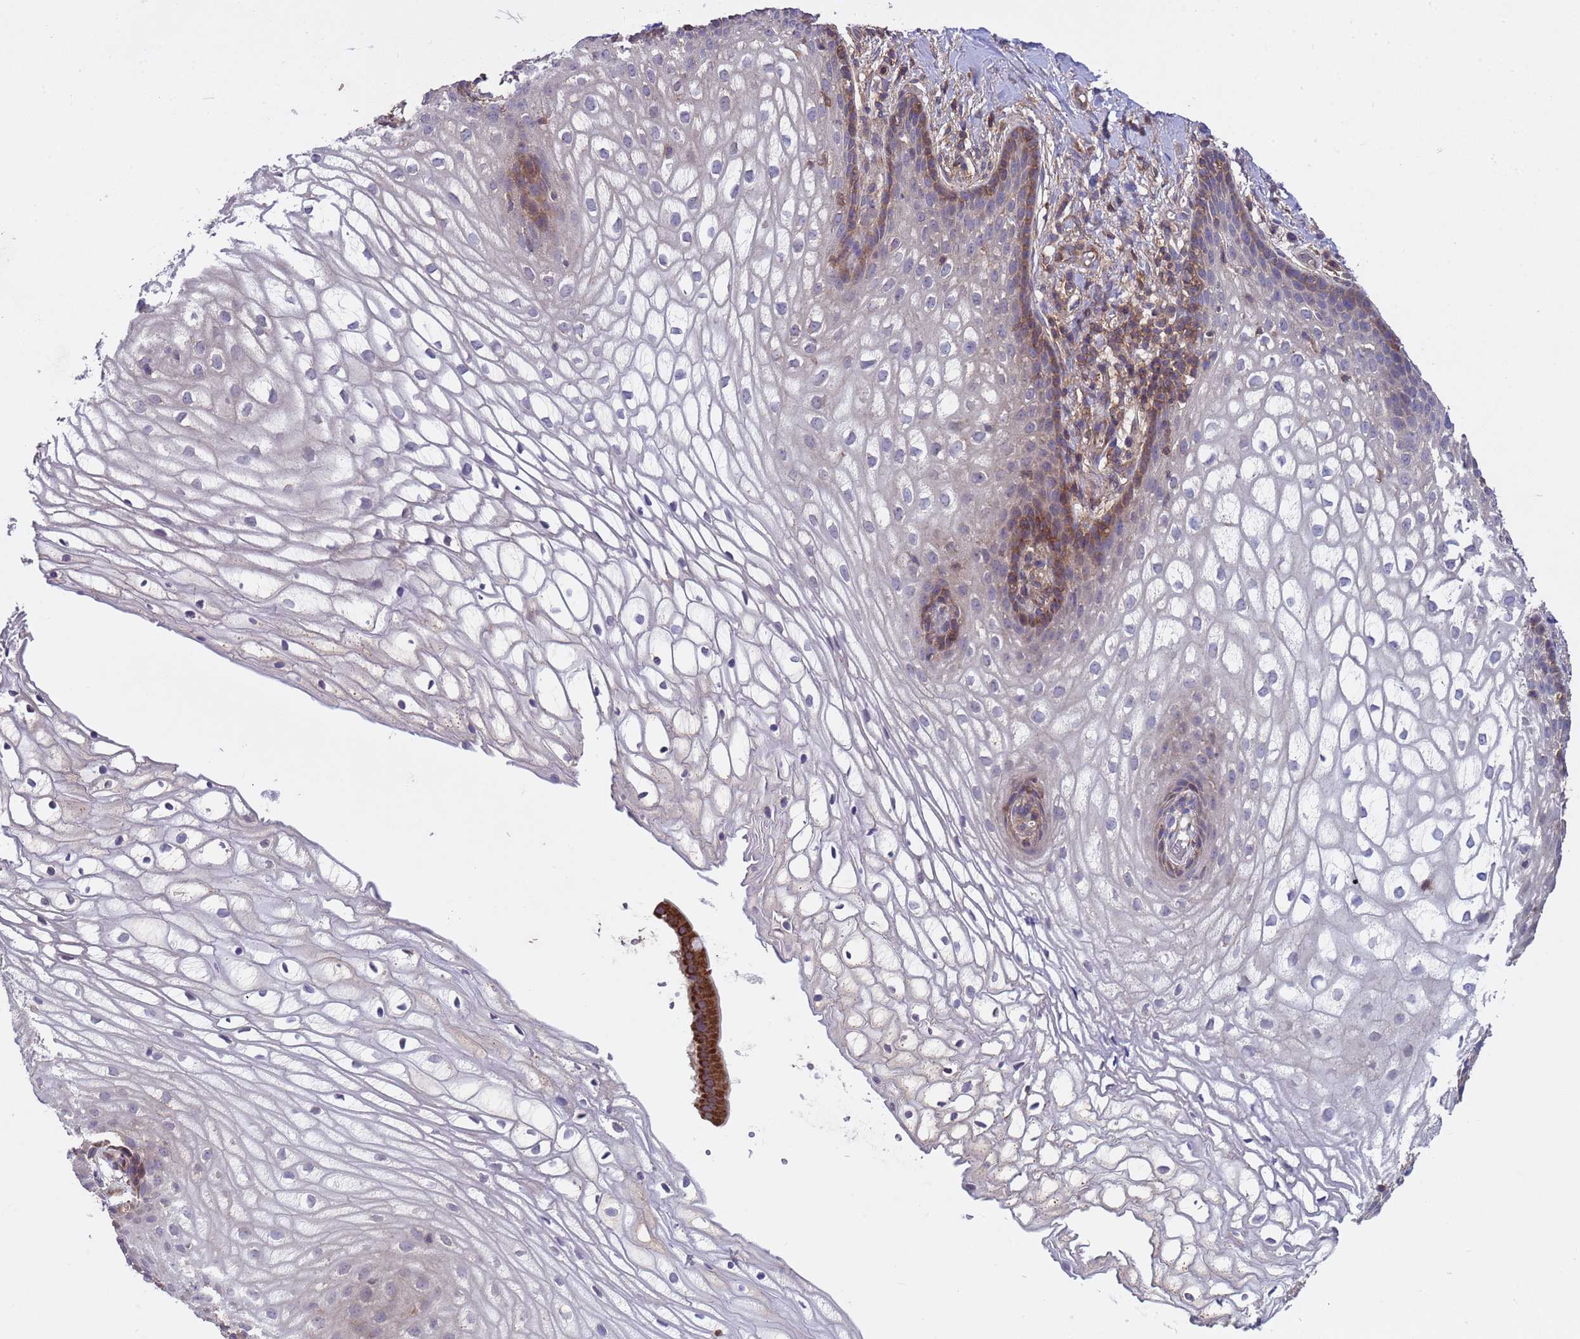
{"staining": {"intensity": "moderate", "quantity": "<25%", "location": "cytoplasmic/membranous"}, "tissue": "vagina", "cell_type": "Squamous epithelial cells", "image_type": "normal", "snomed": [{"axis": "morphology", "description": "Normal tissue, NOS"}, {"axis": "topography", "description": "Vagina"}], "caption": "Immunohistochemical staining of unremarkable vagina exhibits low levels of moderate cytoplasmic/membranous staining in approximately <25% of squamous epithelial cells.", "gene": "ACAD8", "patient": {"sex": "female", "age": 60}}